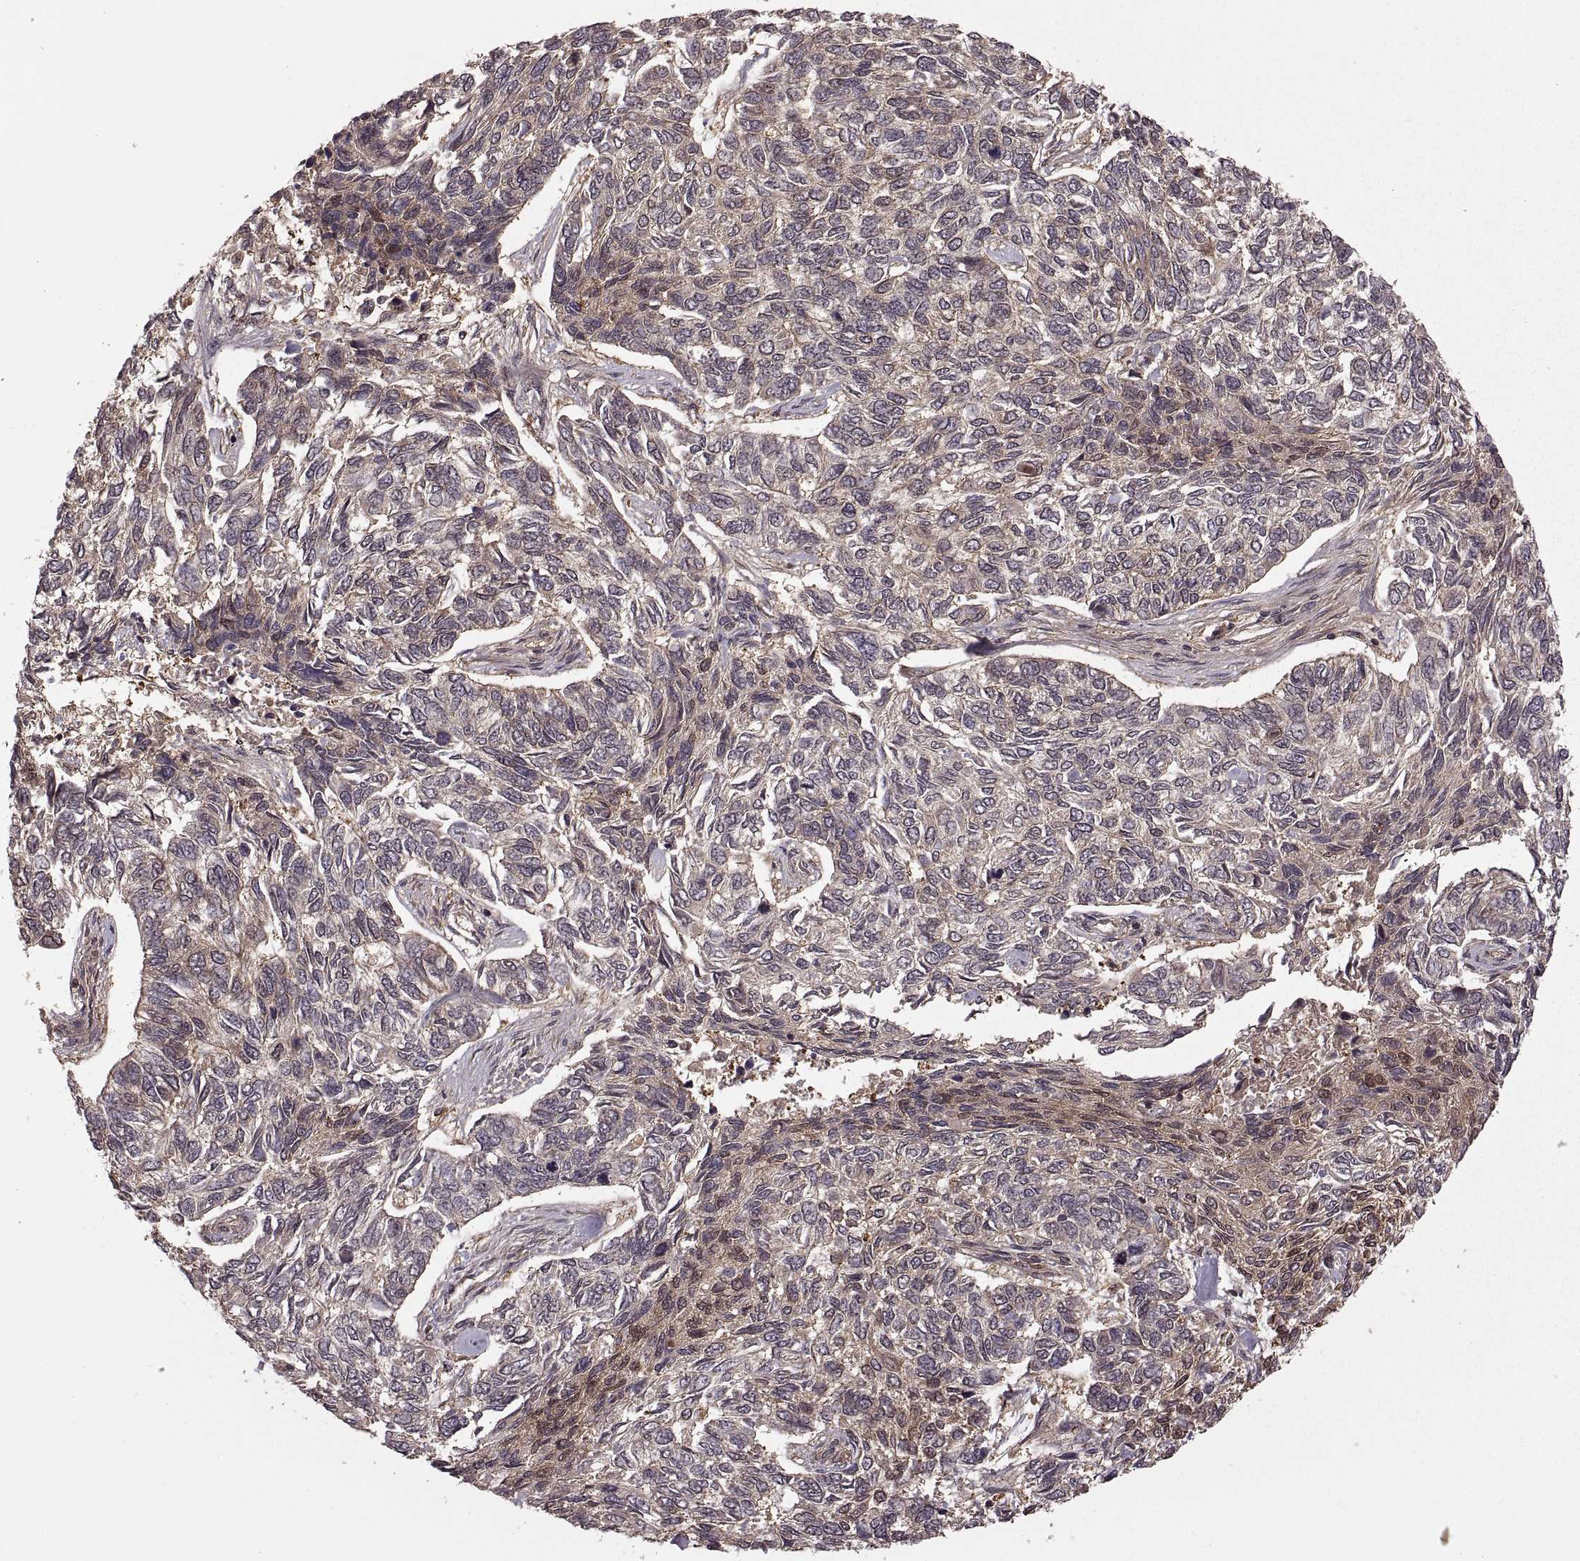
{"staining": {"intensity": "weak", "quantity": ">75%", "location": "cytoplasmic/membranous"}, "tissue": "skin cancer", "cell_type": "Tumor cells", "image_type": "cancer", "snomed": [{"axis": "morphology", "description": "Basal cell carcinoma"}, {"axis": "topography", "description": "Skin"}], "caption": "DAB (3,3'-diaminobenzidine) immunohistochemical staining of skin cancer (basal cell carcinoma) displays weak cytoplasmic/membranous protein expression in approximately >75% of tumor cells. The staining was performed using DAB (3,3'-diaminobenzidine), with brown indicating positive protein expression. Nuclei are stained blue with hematoxylin.", "gene": "DEDD", "patient": {"sex": "female", "age": 65}}